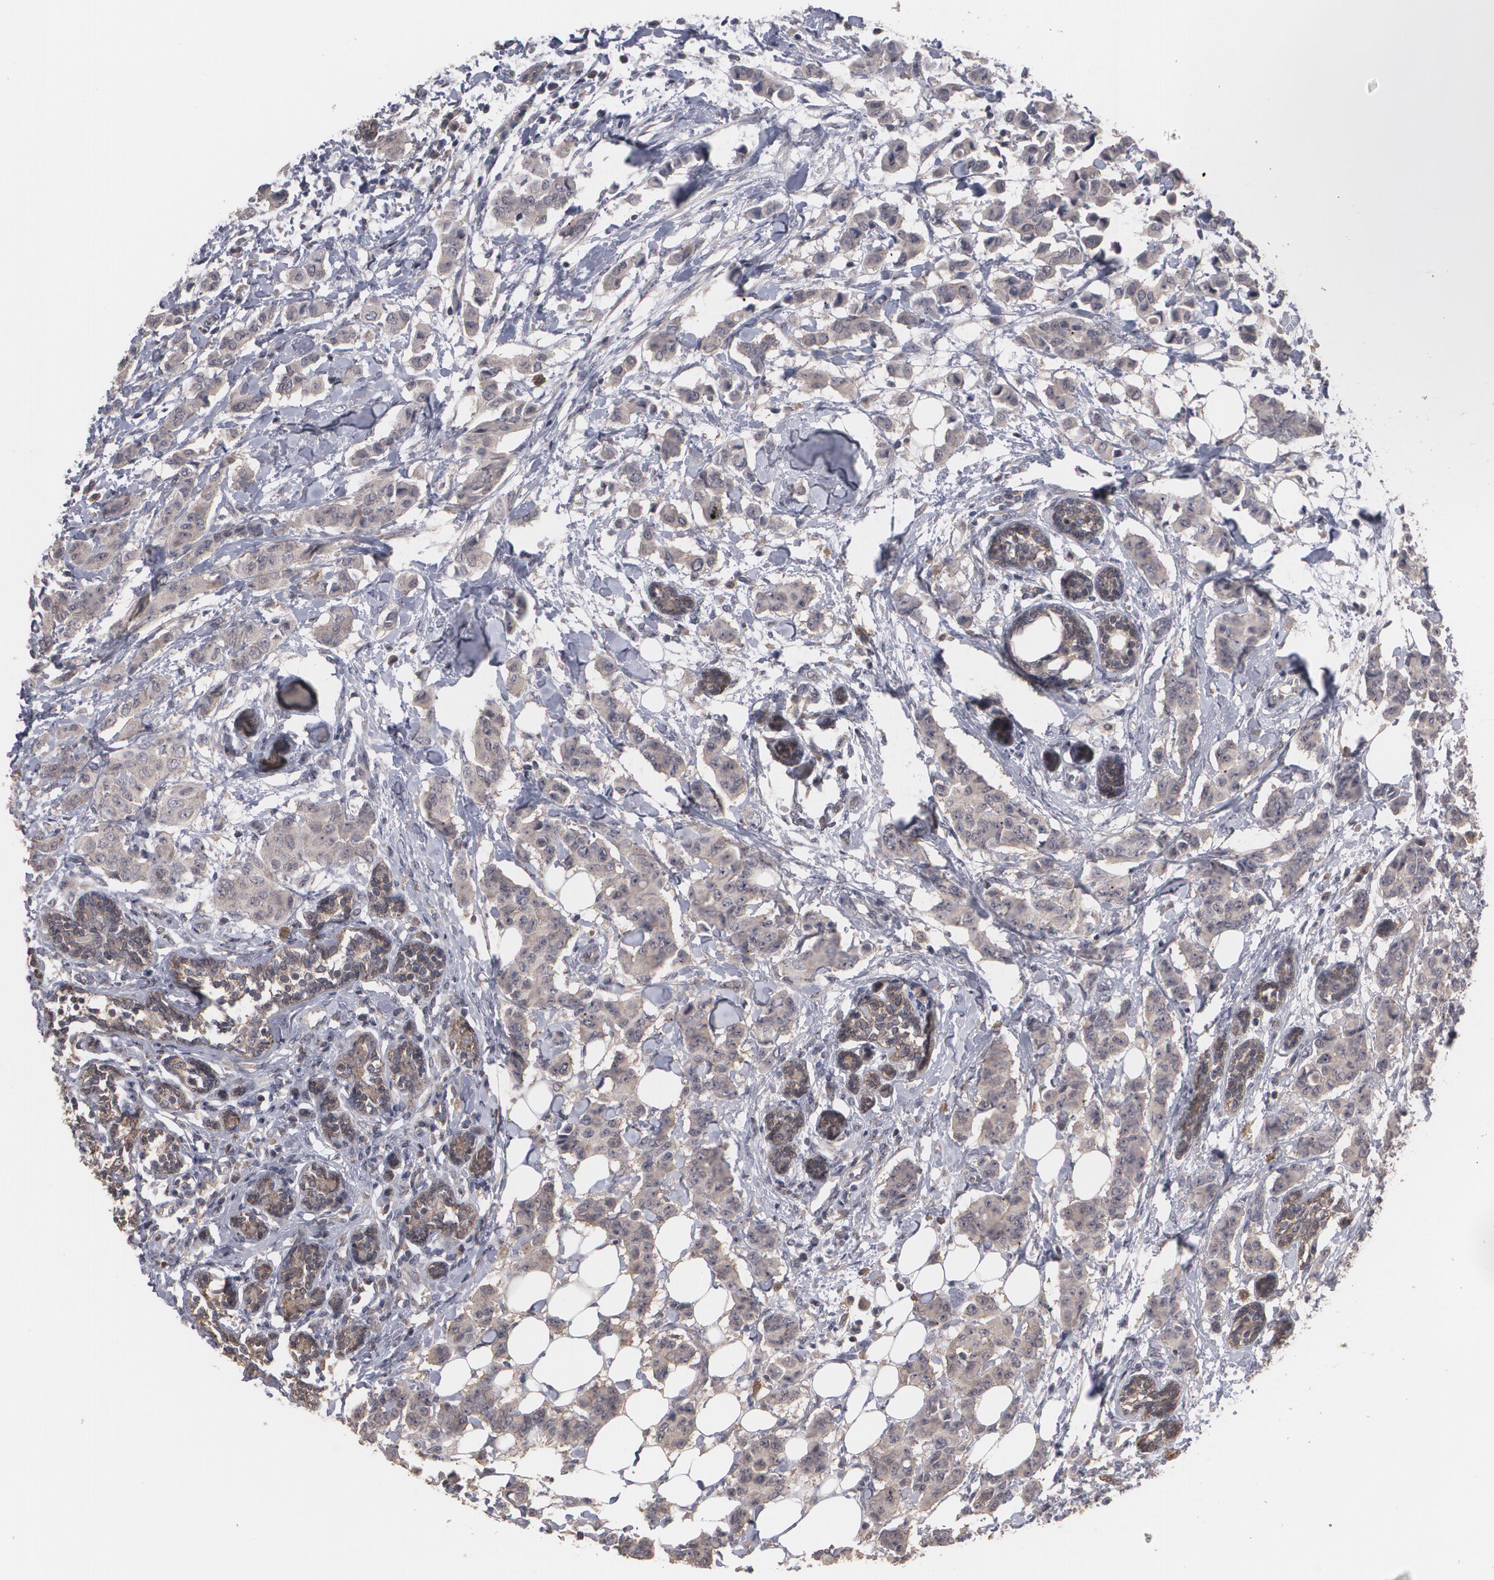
{"staining": {"intensity": "moderate", "quantity": ">75%", "location": "nuclear"}, "tissue": "breast cancer", "cell_type": "Tumor cells", "image_type": "cancer", "snomed": [{"axis": "morphology", "description": "Duct carcinoma"}, {"axis": "topography", "description": "Breast"}], "caption": "Immunohistochemistry of breast cancer (intraductal carcinoma) demonstrates medium levels of moderate nuclear staining in approximately >75% of tumor cells. The protein of interest is shown in brown color, while the nuclei are stained blue.", "gene": "ARF6", "patient": {"sex": "female", "age": 40}}